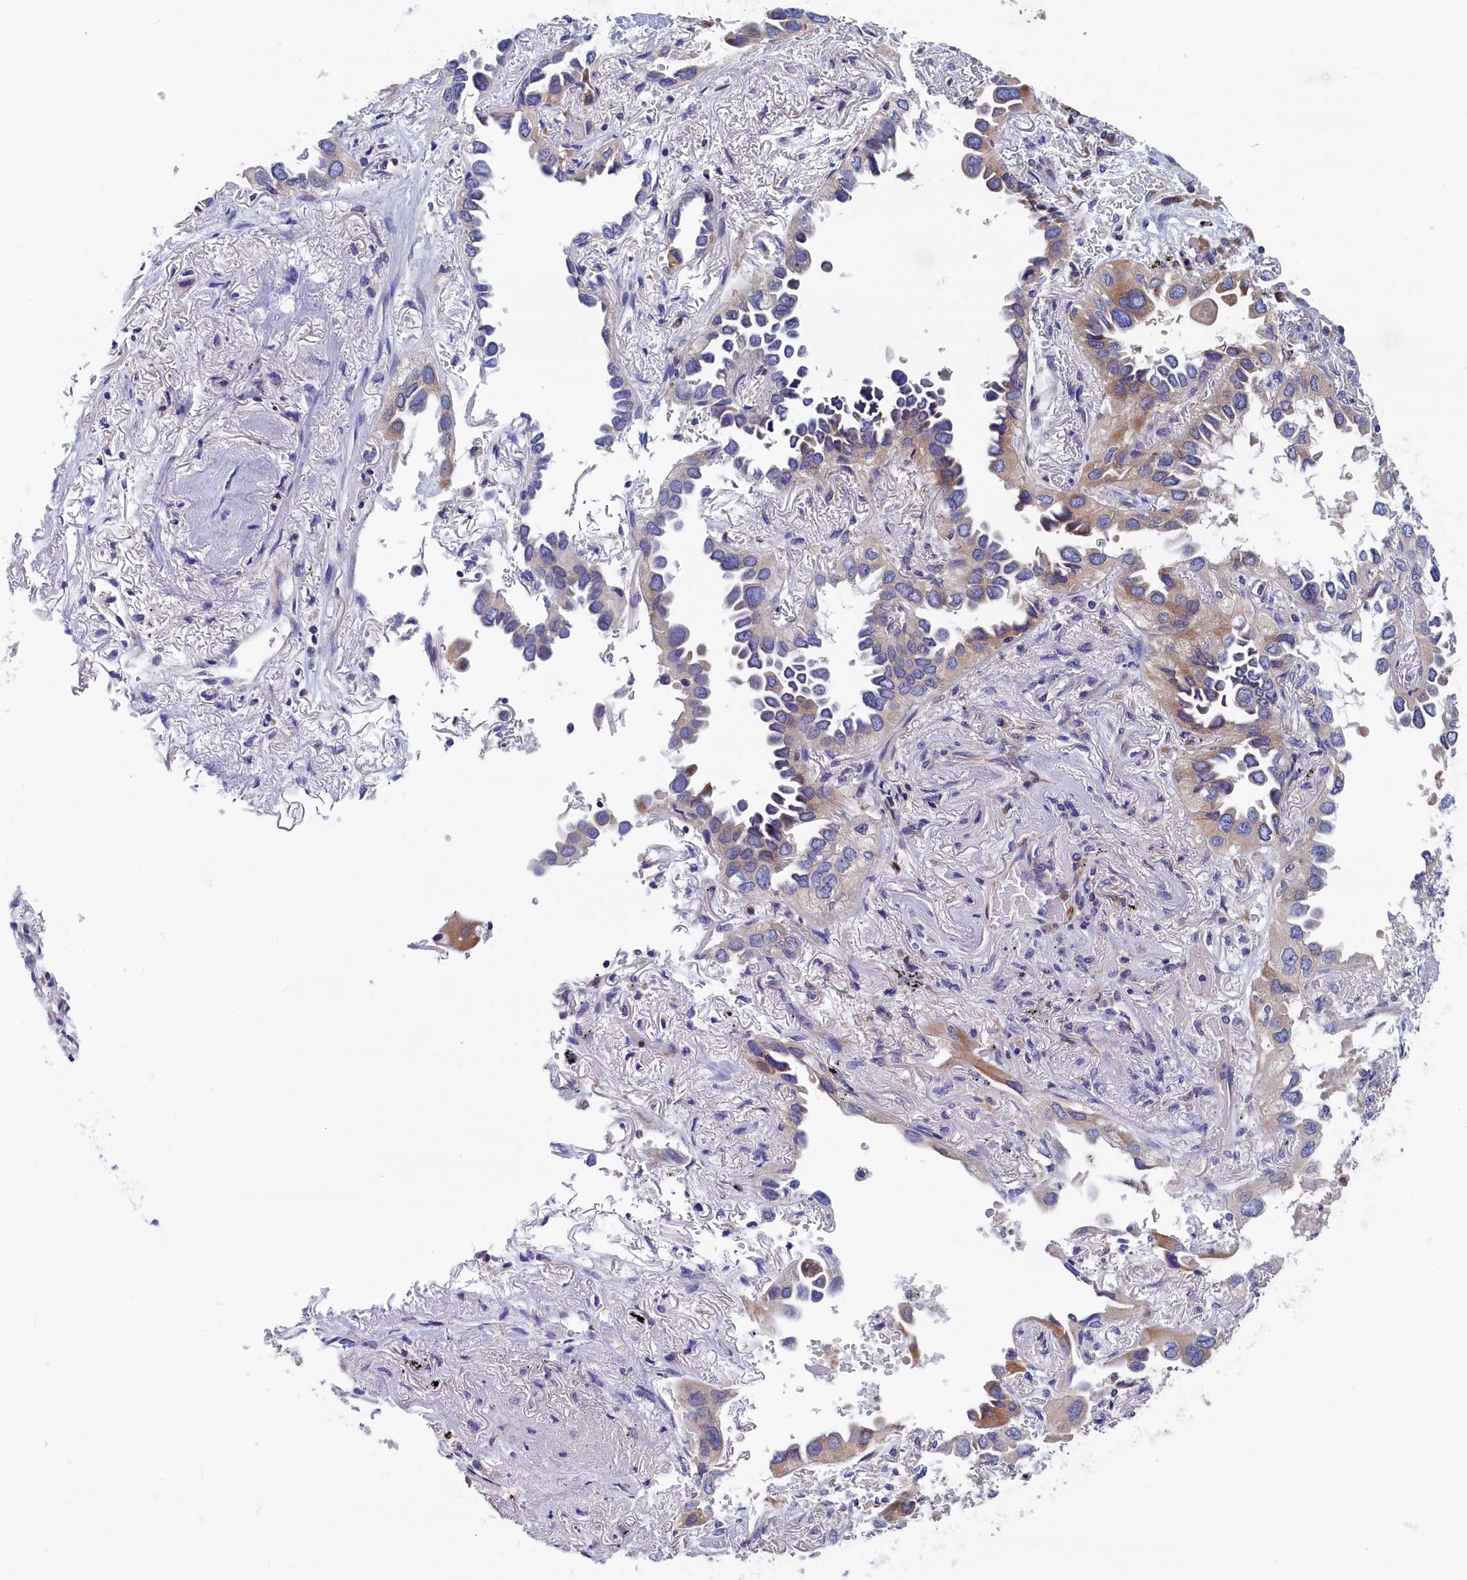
{"staining": {"intensity": "moderate", "quantity": "25%-75%", "location": "cytoplasmic/membranous"}, "tissue": "lung cancer", "cell_type": "Tumor cells", "image_type": "cancer", "snomed": [{"axis": "morphology", "description": "Adenocarcinoma, NOS"}, {"axis": "topography", "description": "Lung"}], "caption": "A brown stain labels moderate cytoplasmic/membranous positivity of a protein in lung cancer (adenocarcinoma) tumor cells. (Stains: DAB in brown, nuclei in blue, Microscopy: brightfield microscopy at high magnification).", "gene": "WDR83", "patient": {"sex": "female", "age": 76}}